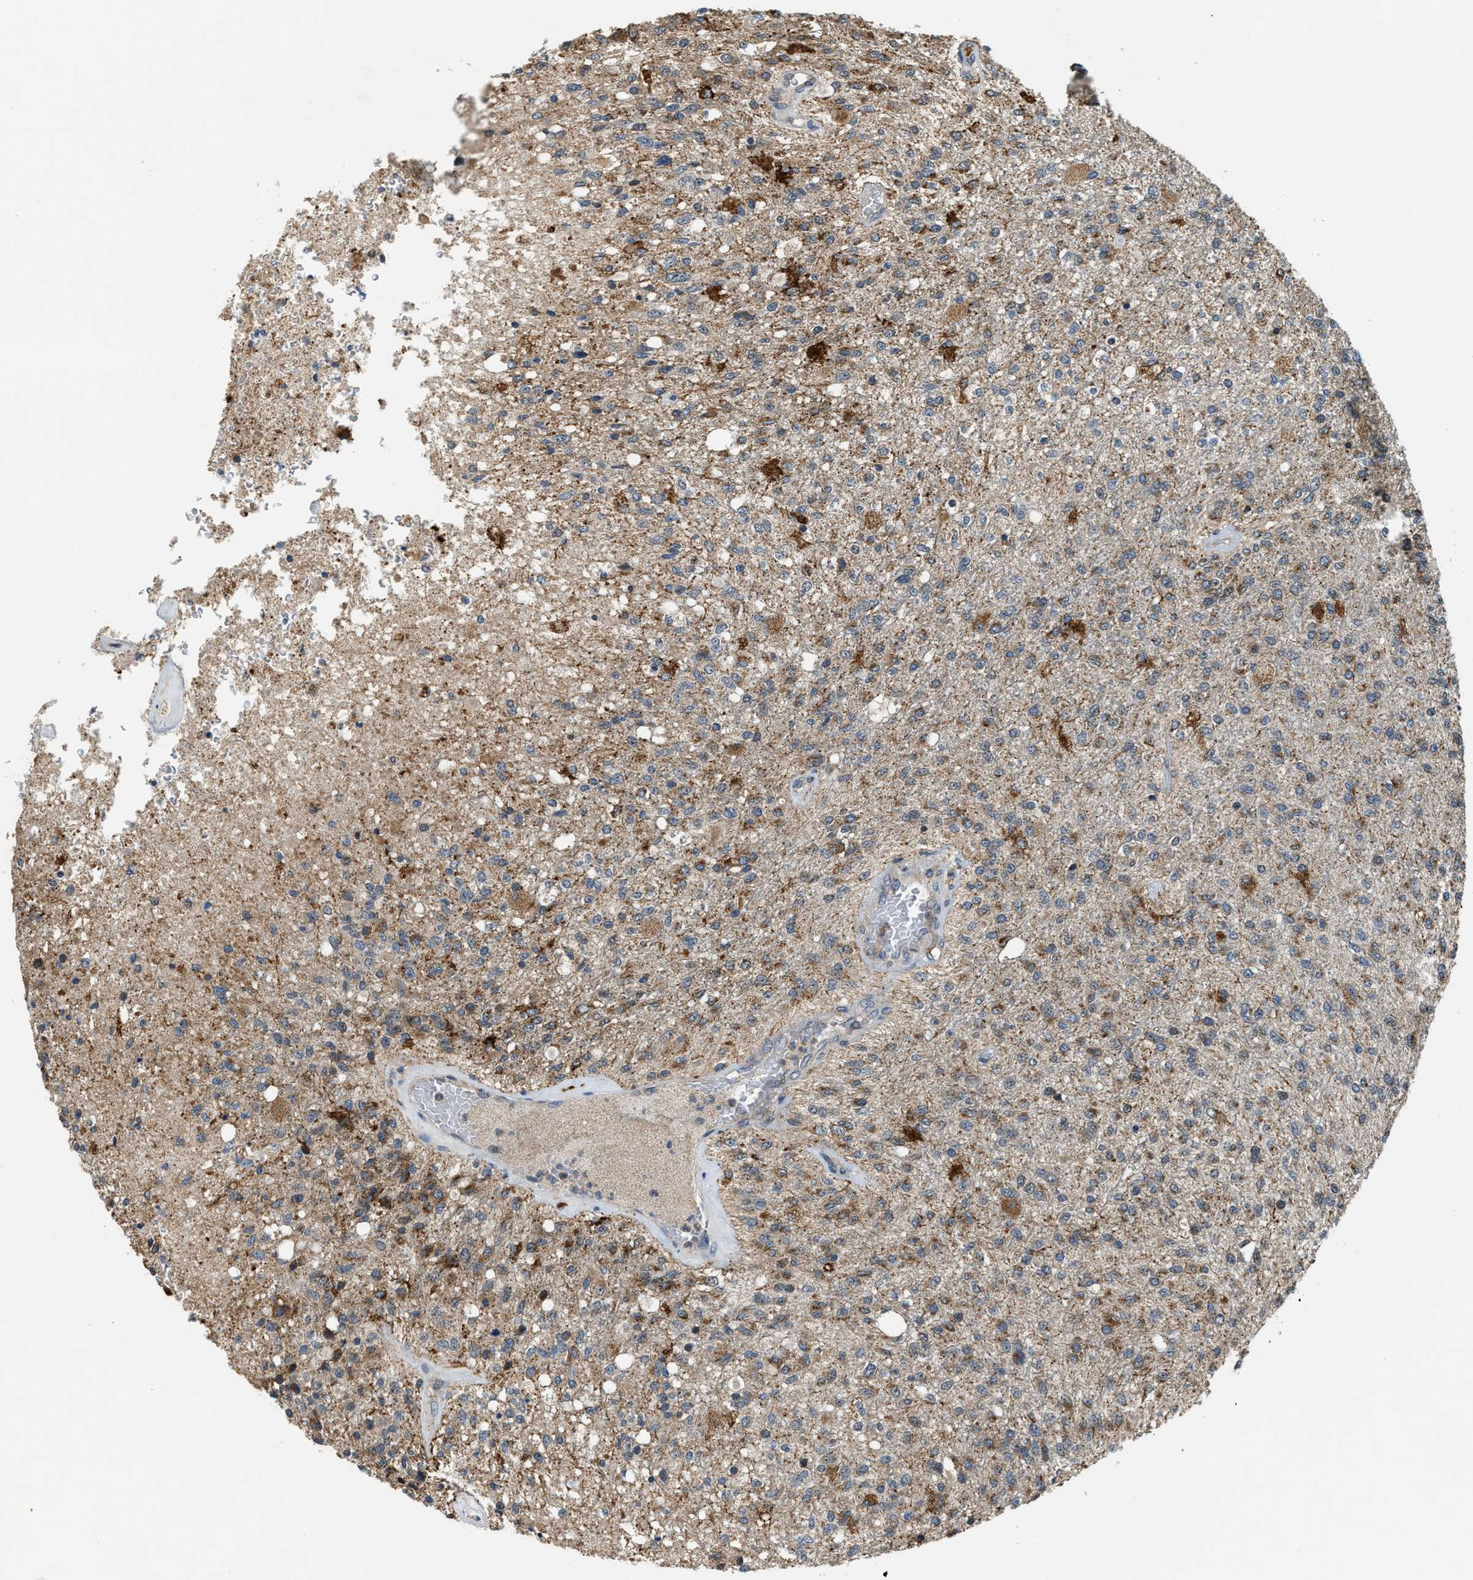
{"staining": {"intensity": "weak", "quantity": ">75%", "location": "cytoplasmic/membranous"}, "tissue": "glioma", "cell_type": "Tumor cells", "image_type": "cancer", "snomed": [{"axis": "morphology", "description": "Normal tissue, NOS"}, {"axis": "morphology", "description": "Glioma, malignant, High grade"}, {"axis": "topography", "description": "Cerebral cortex"}], "caption": "Protein positivity by immunohistochemistry (IHC) shows weak cytoplasmic/membranous positivity in about >75% of tumor cells in high-grade glioma (malignant). Using DAB (3,3'-diaminobenzidine) (brown) and hematoxylin (blue) stains, captured at high magnification using brightfield microscopy.", "gene": "STARD3NL", "patient": {"sex": "male", "age": 77}}